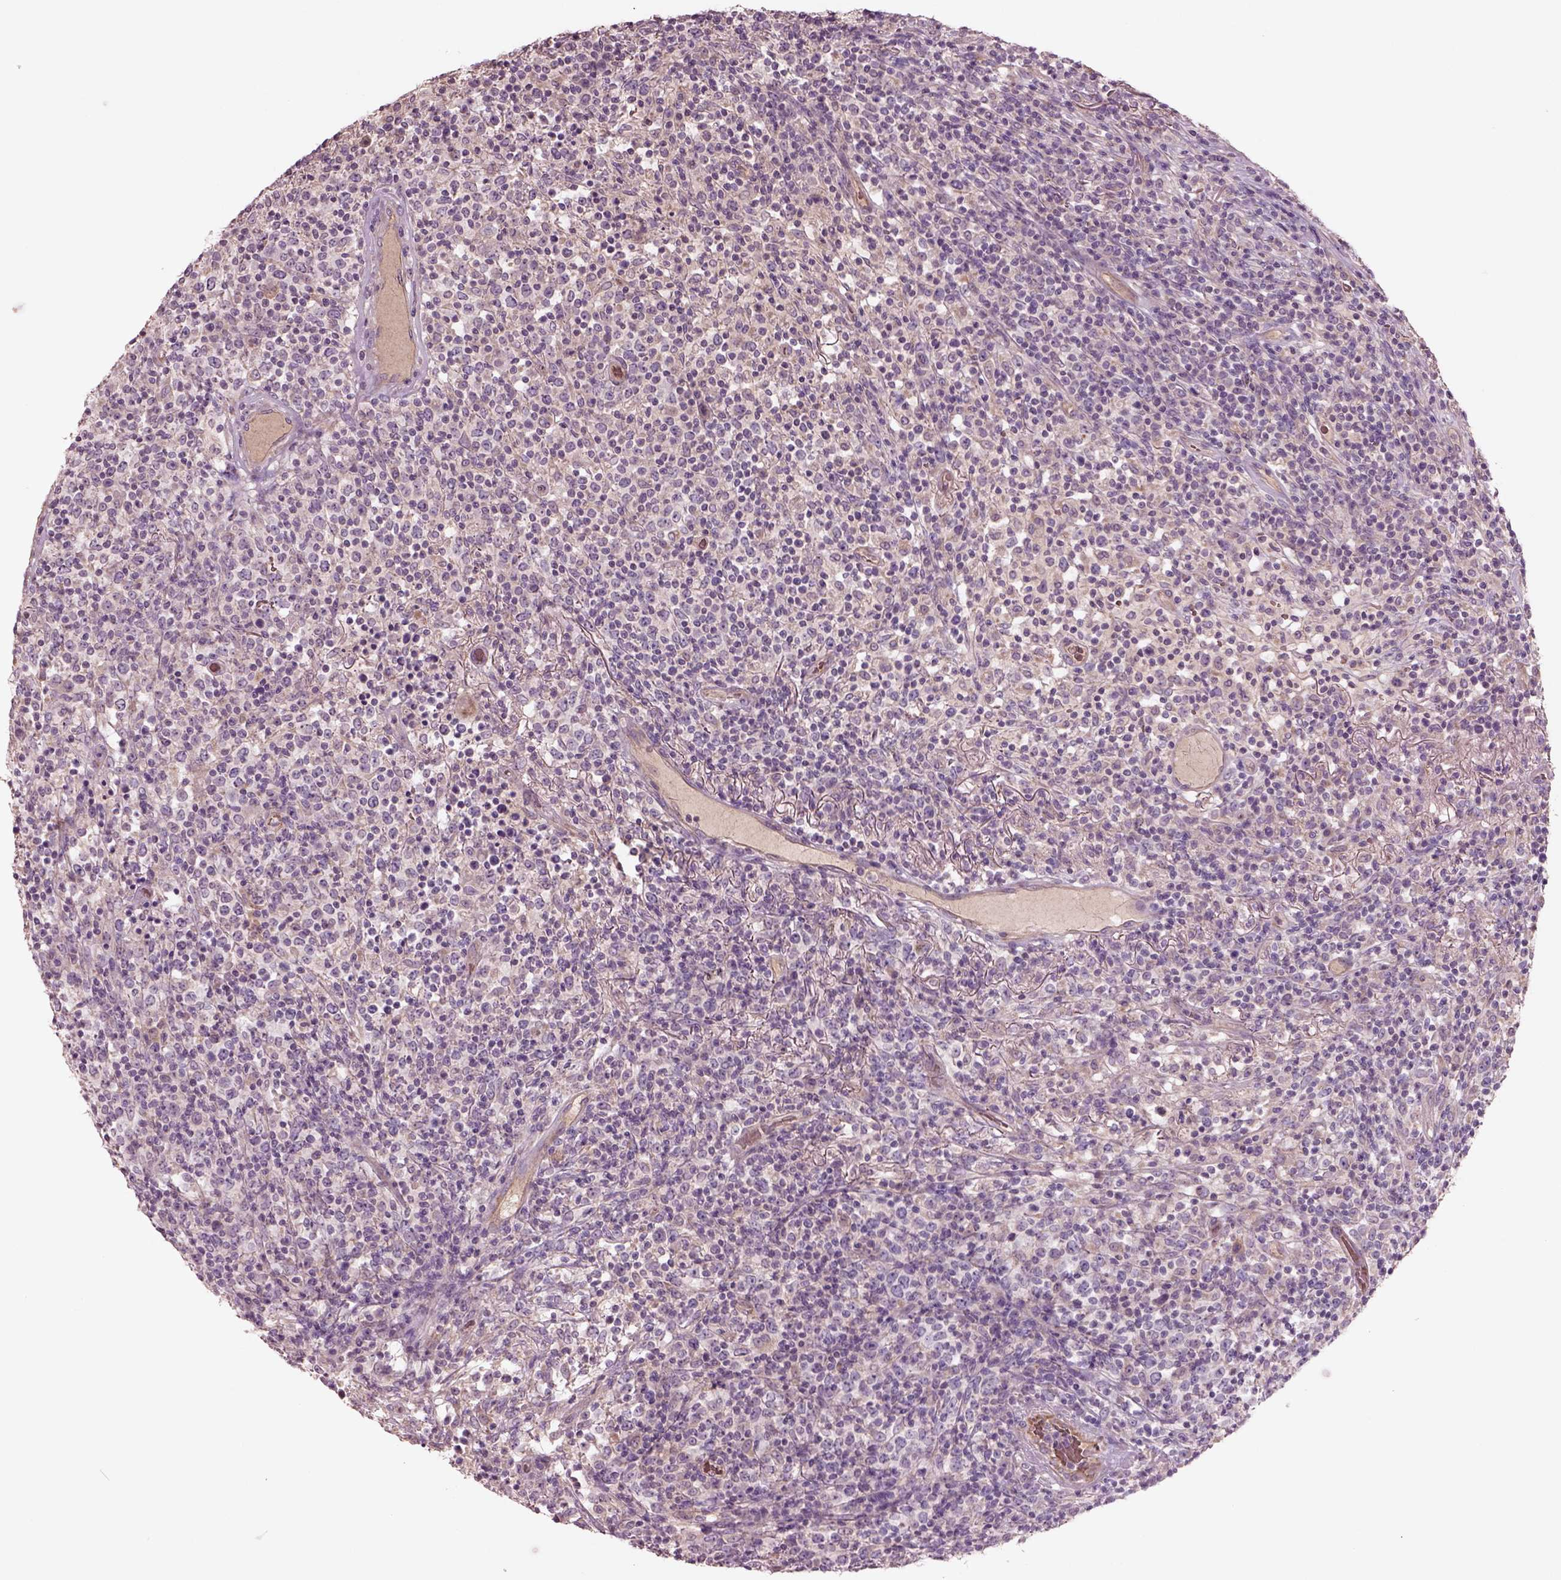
{"staining": {"intensity": "negative", "quantity": "none", "location": "none"}, "tissue": "lymphoma", "cell_type": "Tumor cells", "image_type": "cancer", "snomed": [{"axis": "morphology", "description": "Malignant lymphoma, non-Hodgkin's type, High grade"}, {"axis": "topography", "description": "Lung"}], "caption": "DAB immunohistochemical staining of human malignant lymphoma, non-Hodgkin's type (high-grade) displays no significant positivity in tumor cells. (DAB immunohistochemistry (IHC) visualized using brightfield microscopy, high magnification).", "gene": "DUOXA2", "patient": {"sex": "male", "age": 79}}